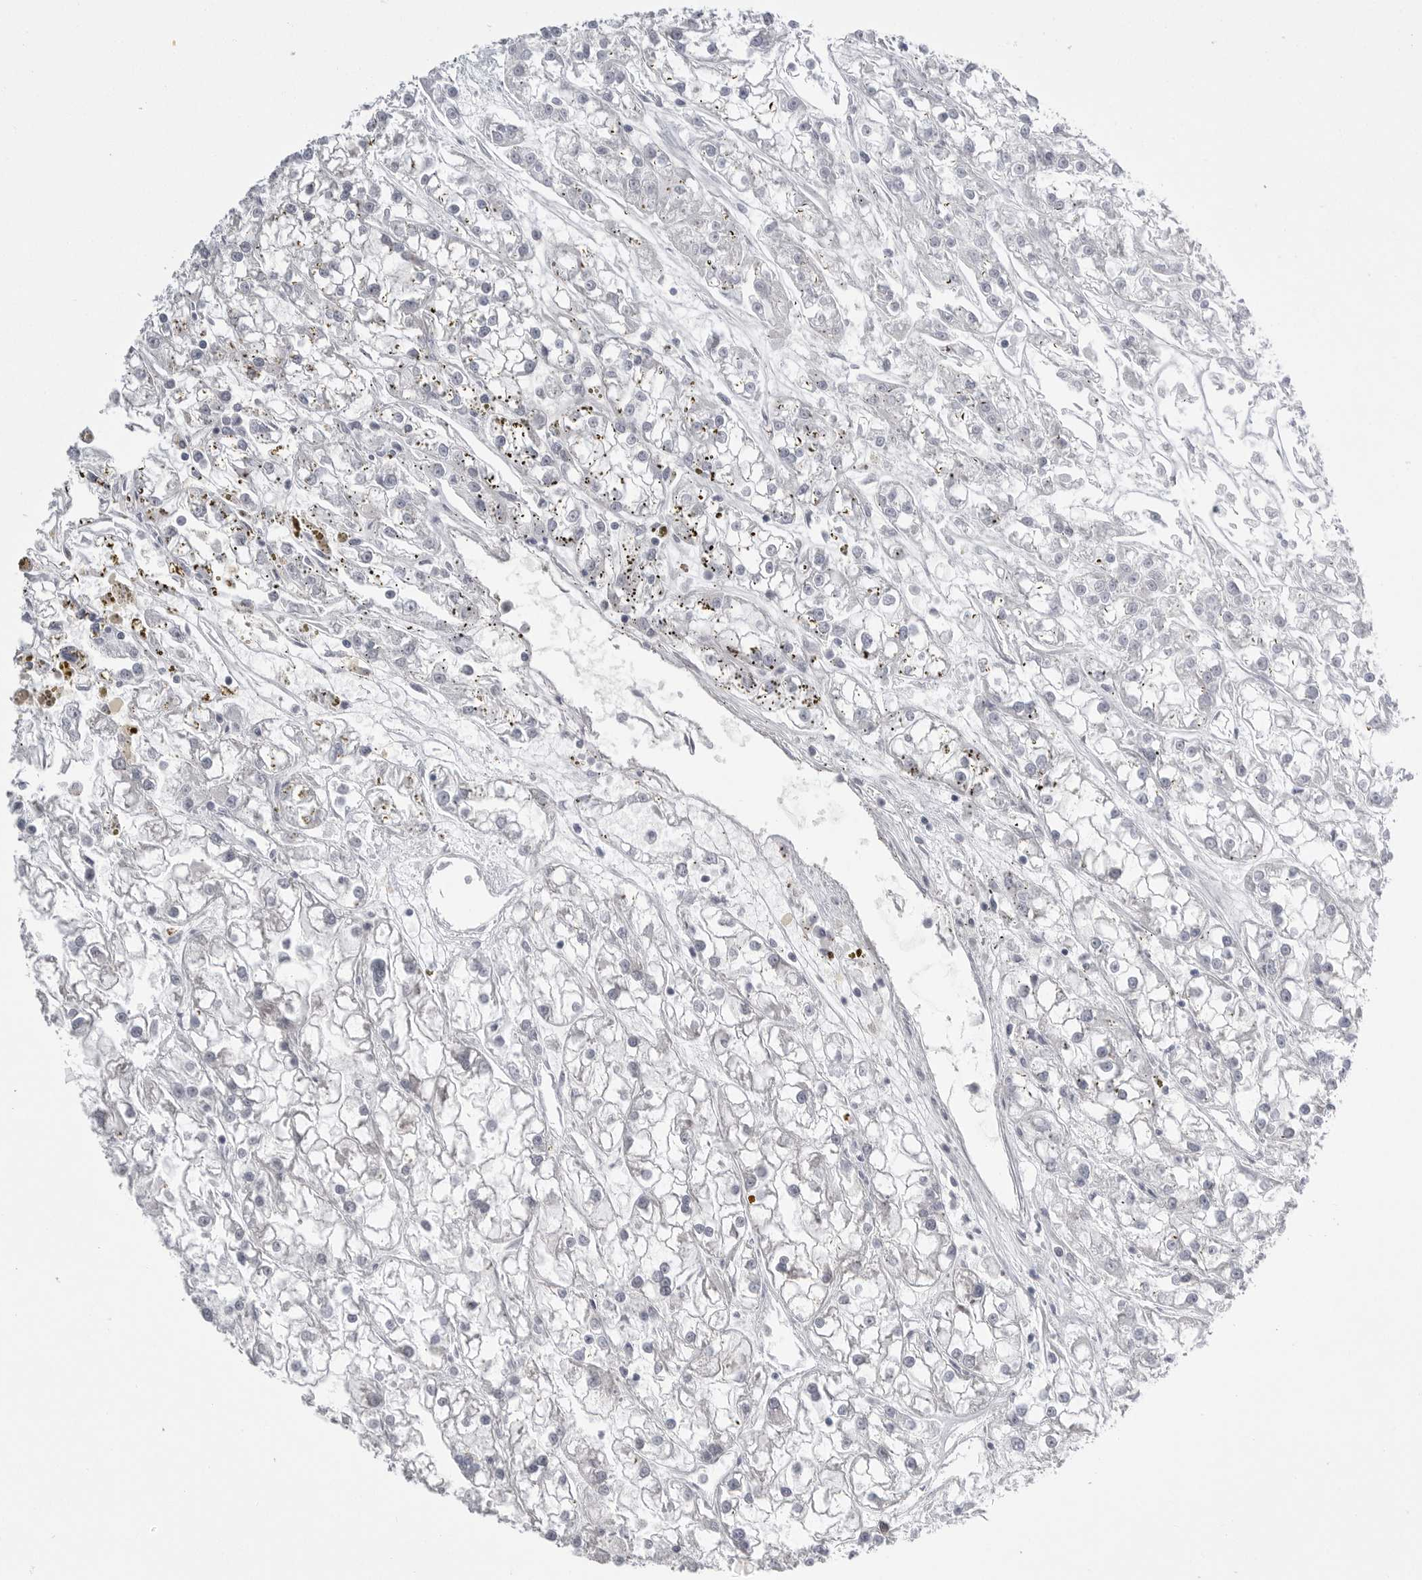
{"staining": {"intensity": "negative", "quantity": "none", "location": "none"}, "tissue": "renal cancer", "cell_type": "Tumor cells", "image_type": "cancer", "snomed": [{"axis": "morphology", "description": "Adenocarcinoma, NOS"}, {"axis": "topography", "description": "Kidney"}], "caption": "Photomicrograph shows no protein expression in tumor cells of renal adenocarcinoma tissue.", "gene": "KYAT3", "patient": {"sex": "female", "age": 52}}